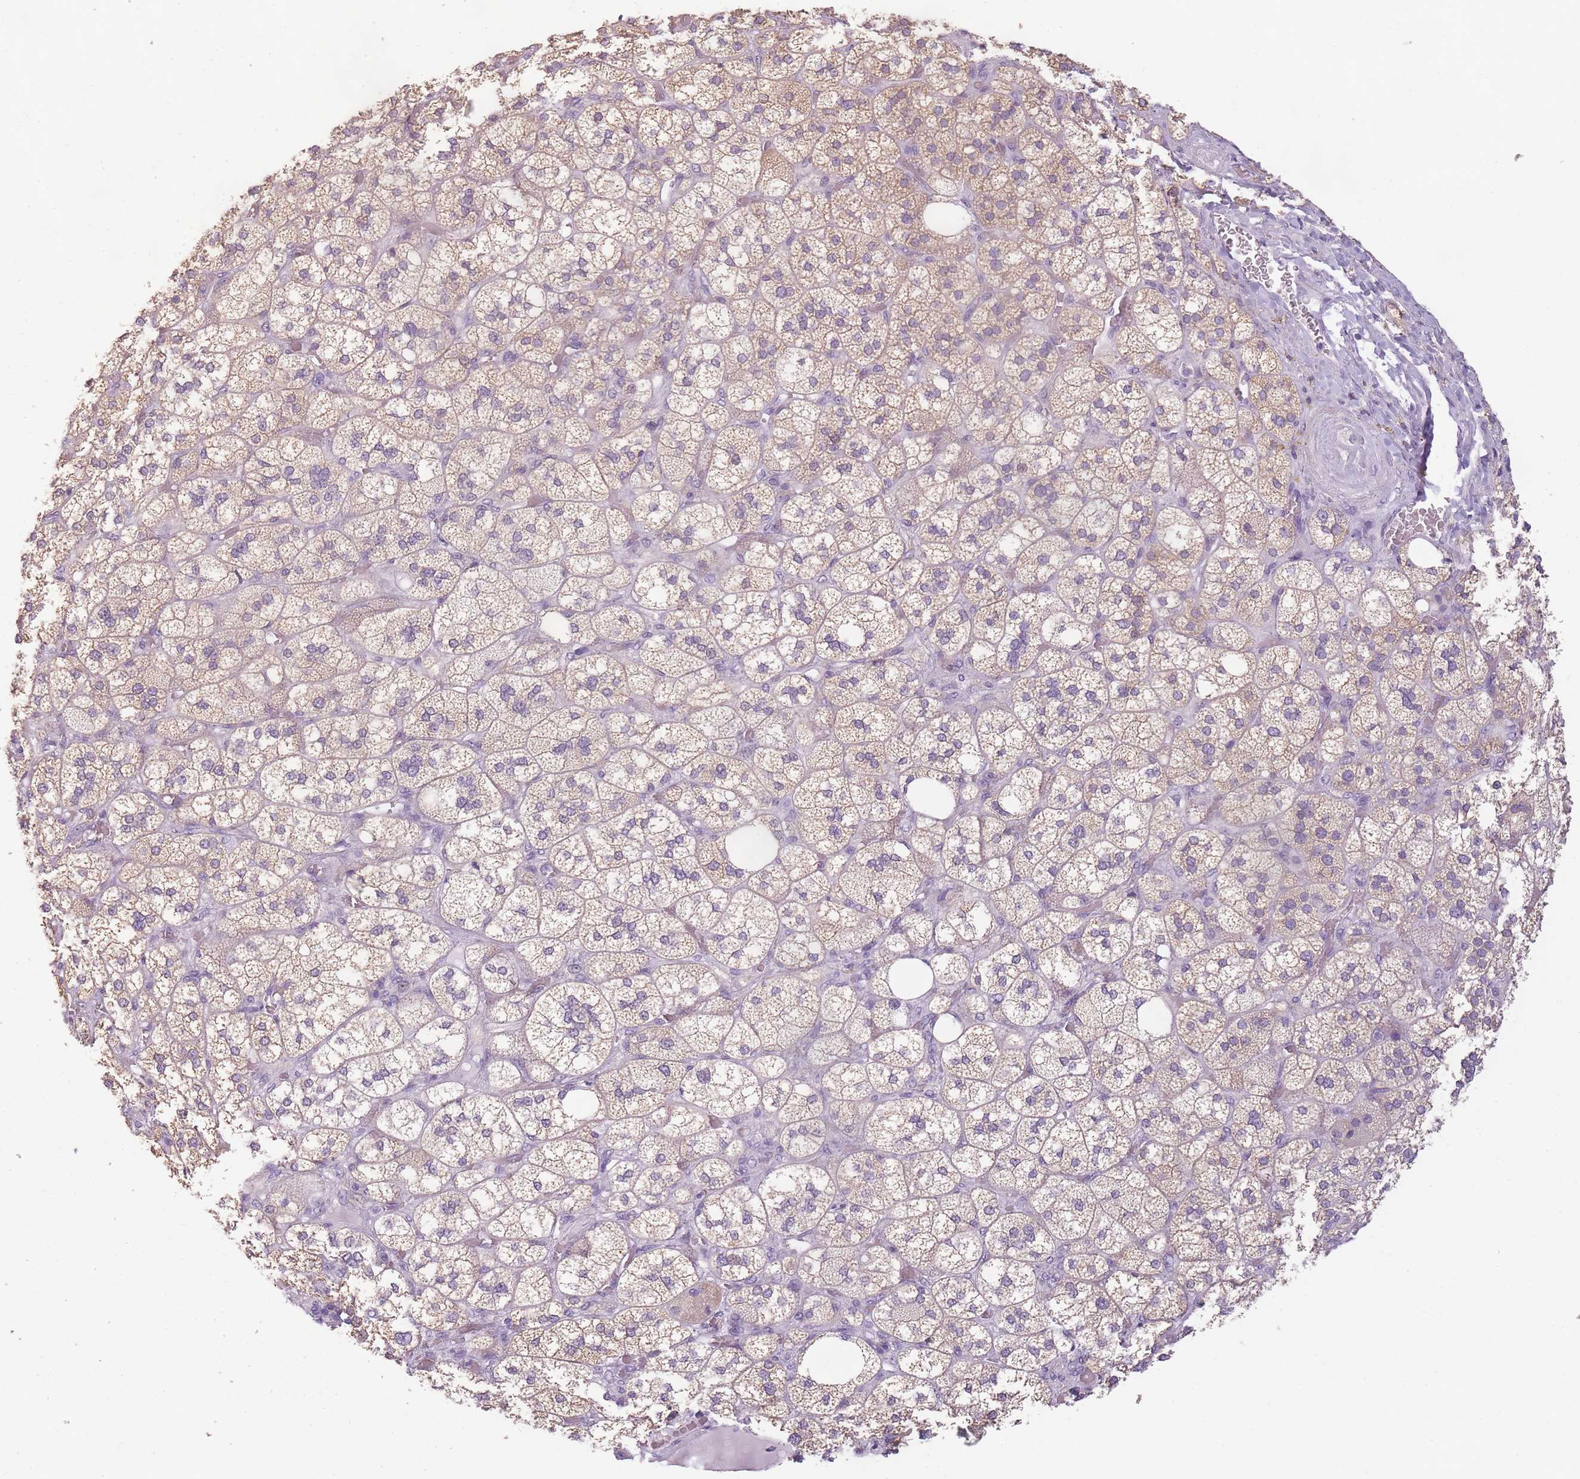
{"staining": {"intensity": "moderate", "quantity": ">75%", "location": "cytoplasmic/membranous"}, "tissue": "adrenal gland", "cell_type": "Glandular cells", "image_type": "normal", "snomed": [{"axis": "morphology", "description": "Normal tissue, NOS"}, {"axis": "topography", "description": "Adrenal gland"}], "caption": "Immunohistochemistry (IHC) of normal adrenal gland reveals medium levels of moderate cytoplasmic/membranous expression in about >75% of glandular cells. The staining was performed using DAB (3,3'-diaminobenzidine) to visualize the protein expression in brown, while the nuclei were stained in blue with hematoxylin (Magnification: 20x).", "gene": "TMEM236", "patient": {"sex": "male", "age": 61}}